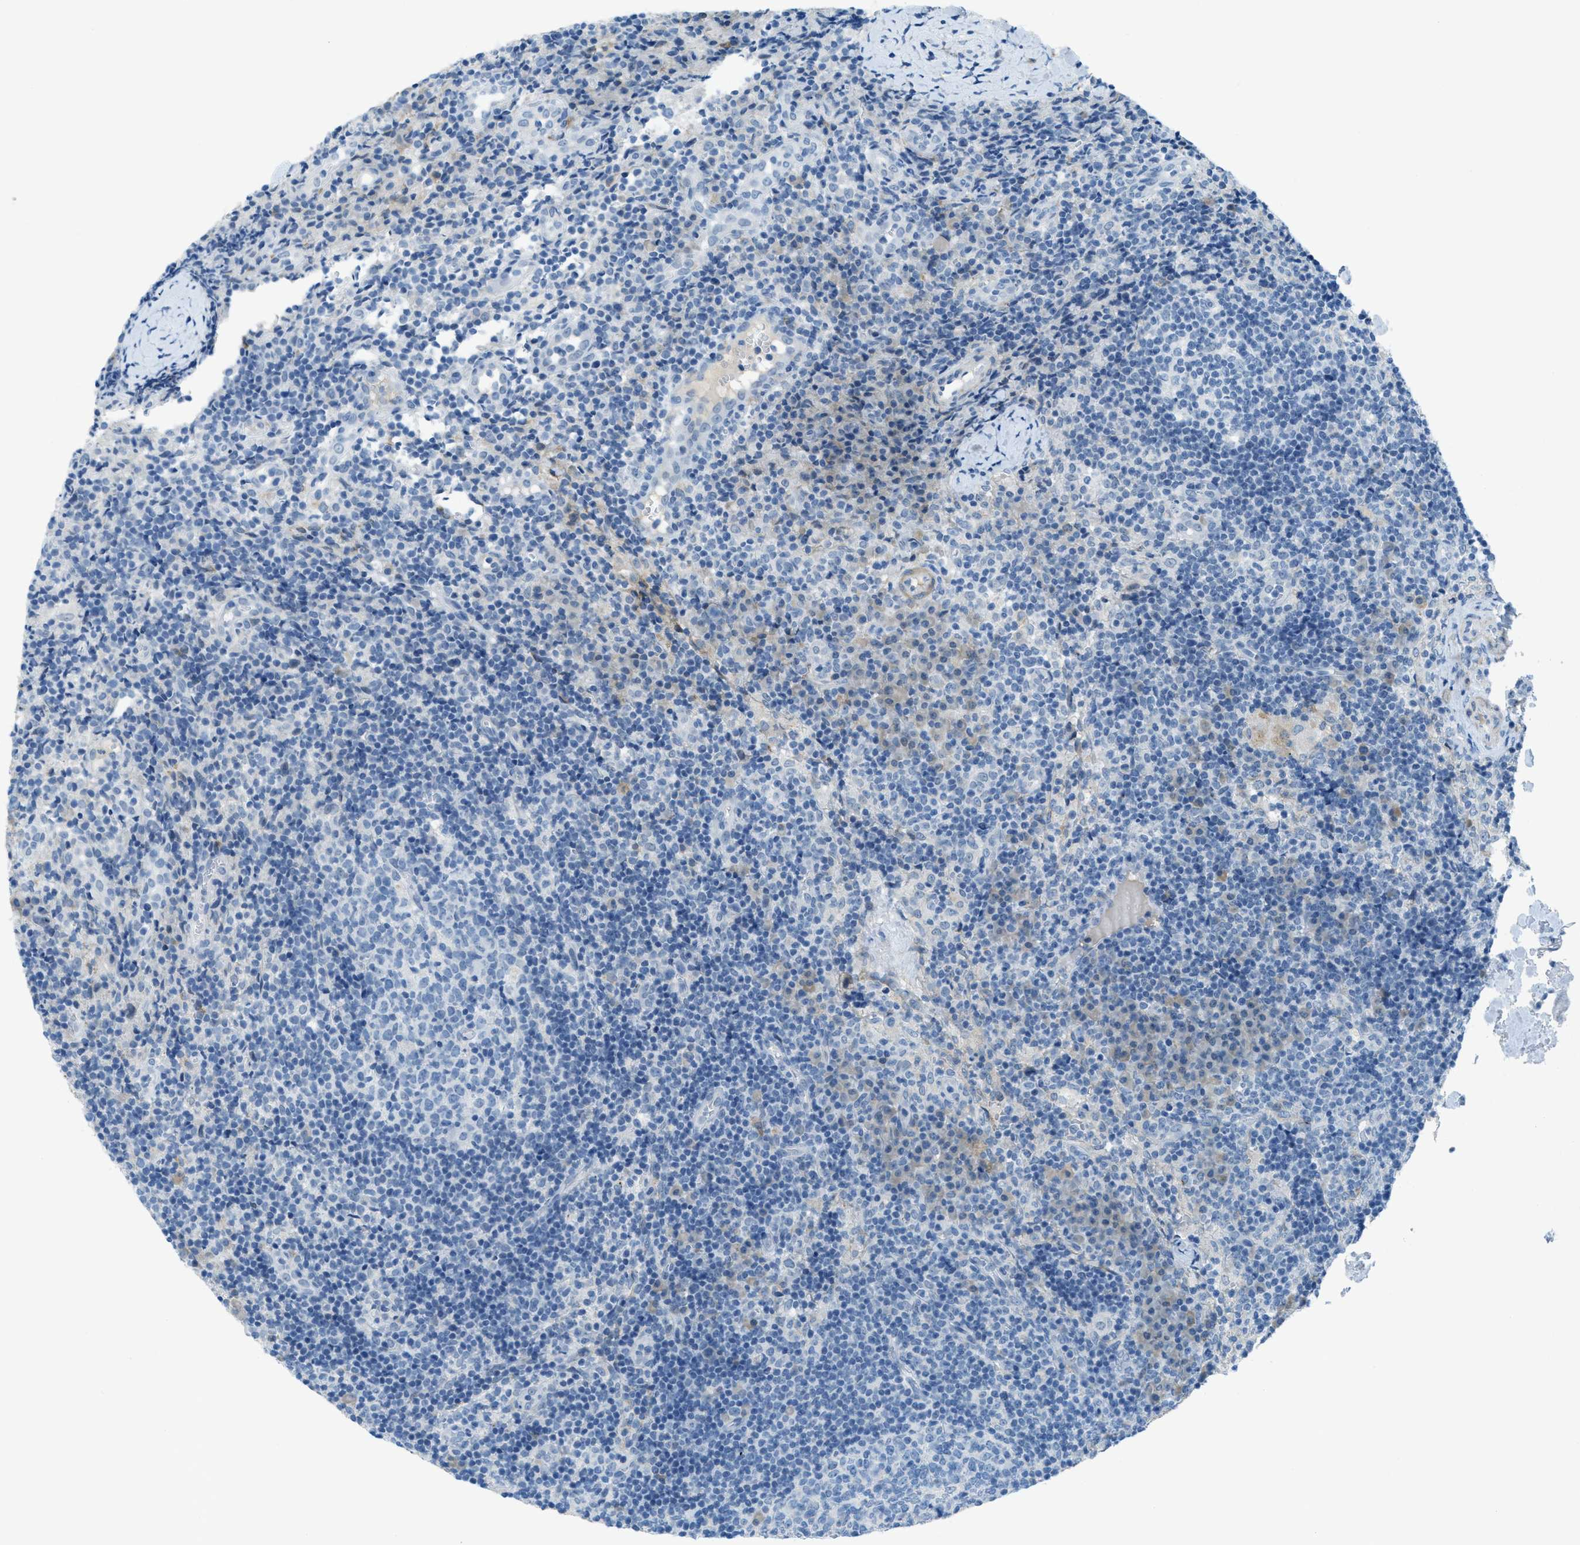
{"staining": {"intensity": "negative", "quantity": "none", "location": "none"}, "tissue": "lymph node", "cell_type": "Germinal center cells", "image_type": "normal", "snomed": [{"axis": "morphology", "description": "Normal tissue, NOS"}, {"axis": "morphology", "description": "Inflammation, NOS"}, {"axis": "topography", "description": "Lymph node"}], "caption": "This is a photomicrograph of IHC staining of unremarkable lymph node, which shows no positivity in germinal center cells.", "gene": "KLHL8", "patient": {"sex": "male", "age": 55}}